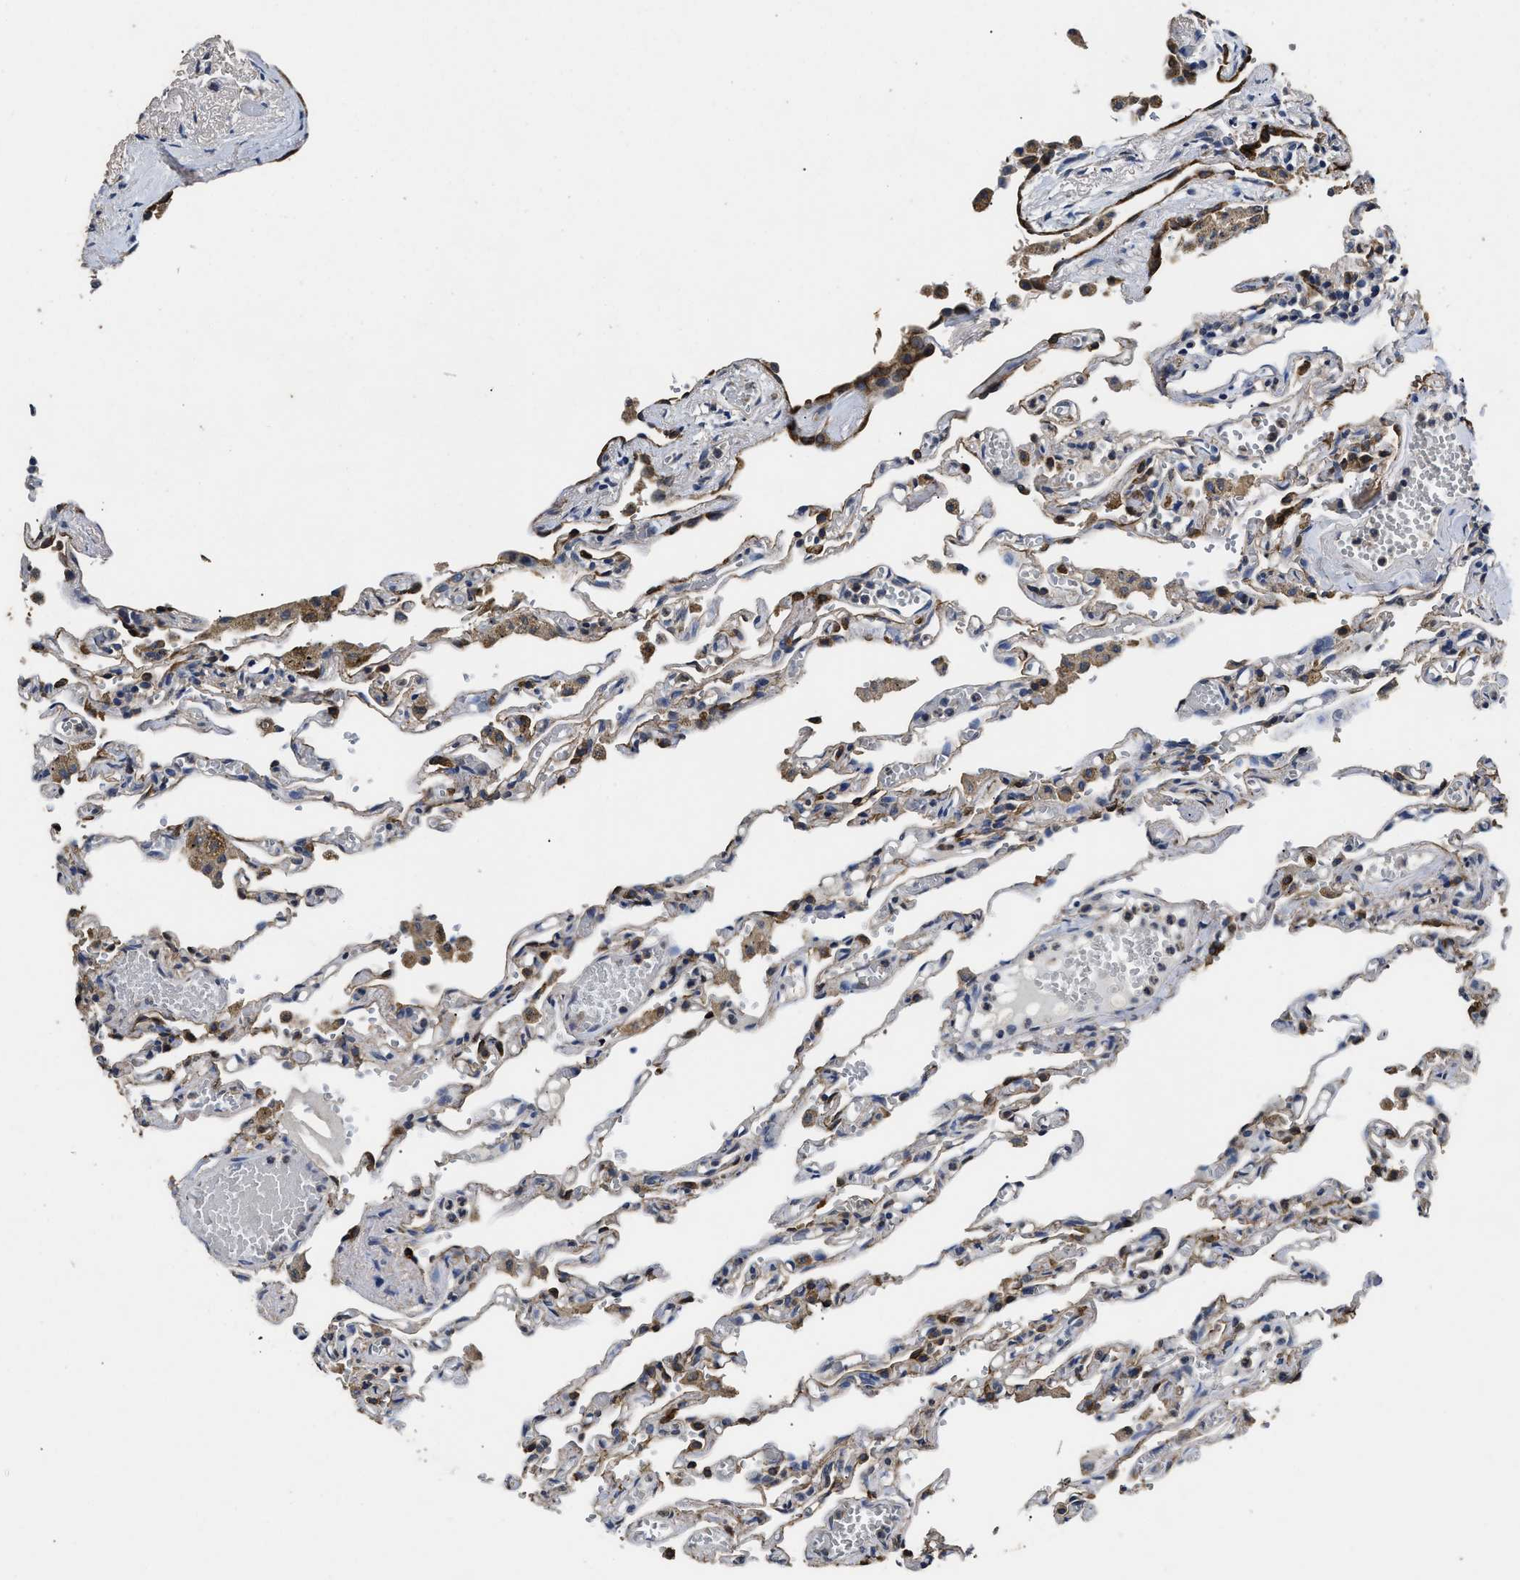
{"staining": {"intensity": "strong", "quantity": "25%-75%", "location": "cytoplasmic/membranous"}, "tissue": "lung", "cell_type": "Alveolar cells", "image_type": "normal", "snomed": [{"axis": "morphology", "description": "Normal tissue, NOS"}, {"axis": "topography", "description": "Lung"}], "caption": "Strong cytoplasmic/membranous positivity for a protein is identified in approximately 25%-75% of alveolar cells of unremarkable lung using IHC.", "gene": "CTNNA1", "patient": {"sex": "male", "age": 21}}